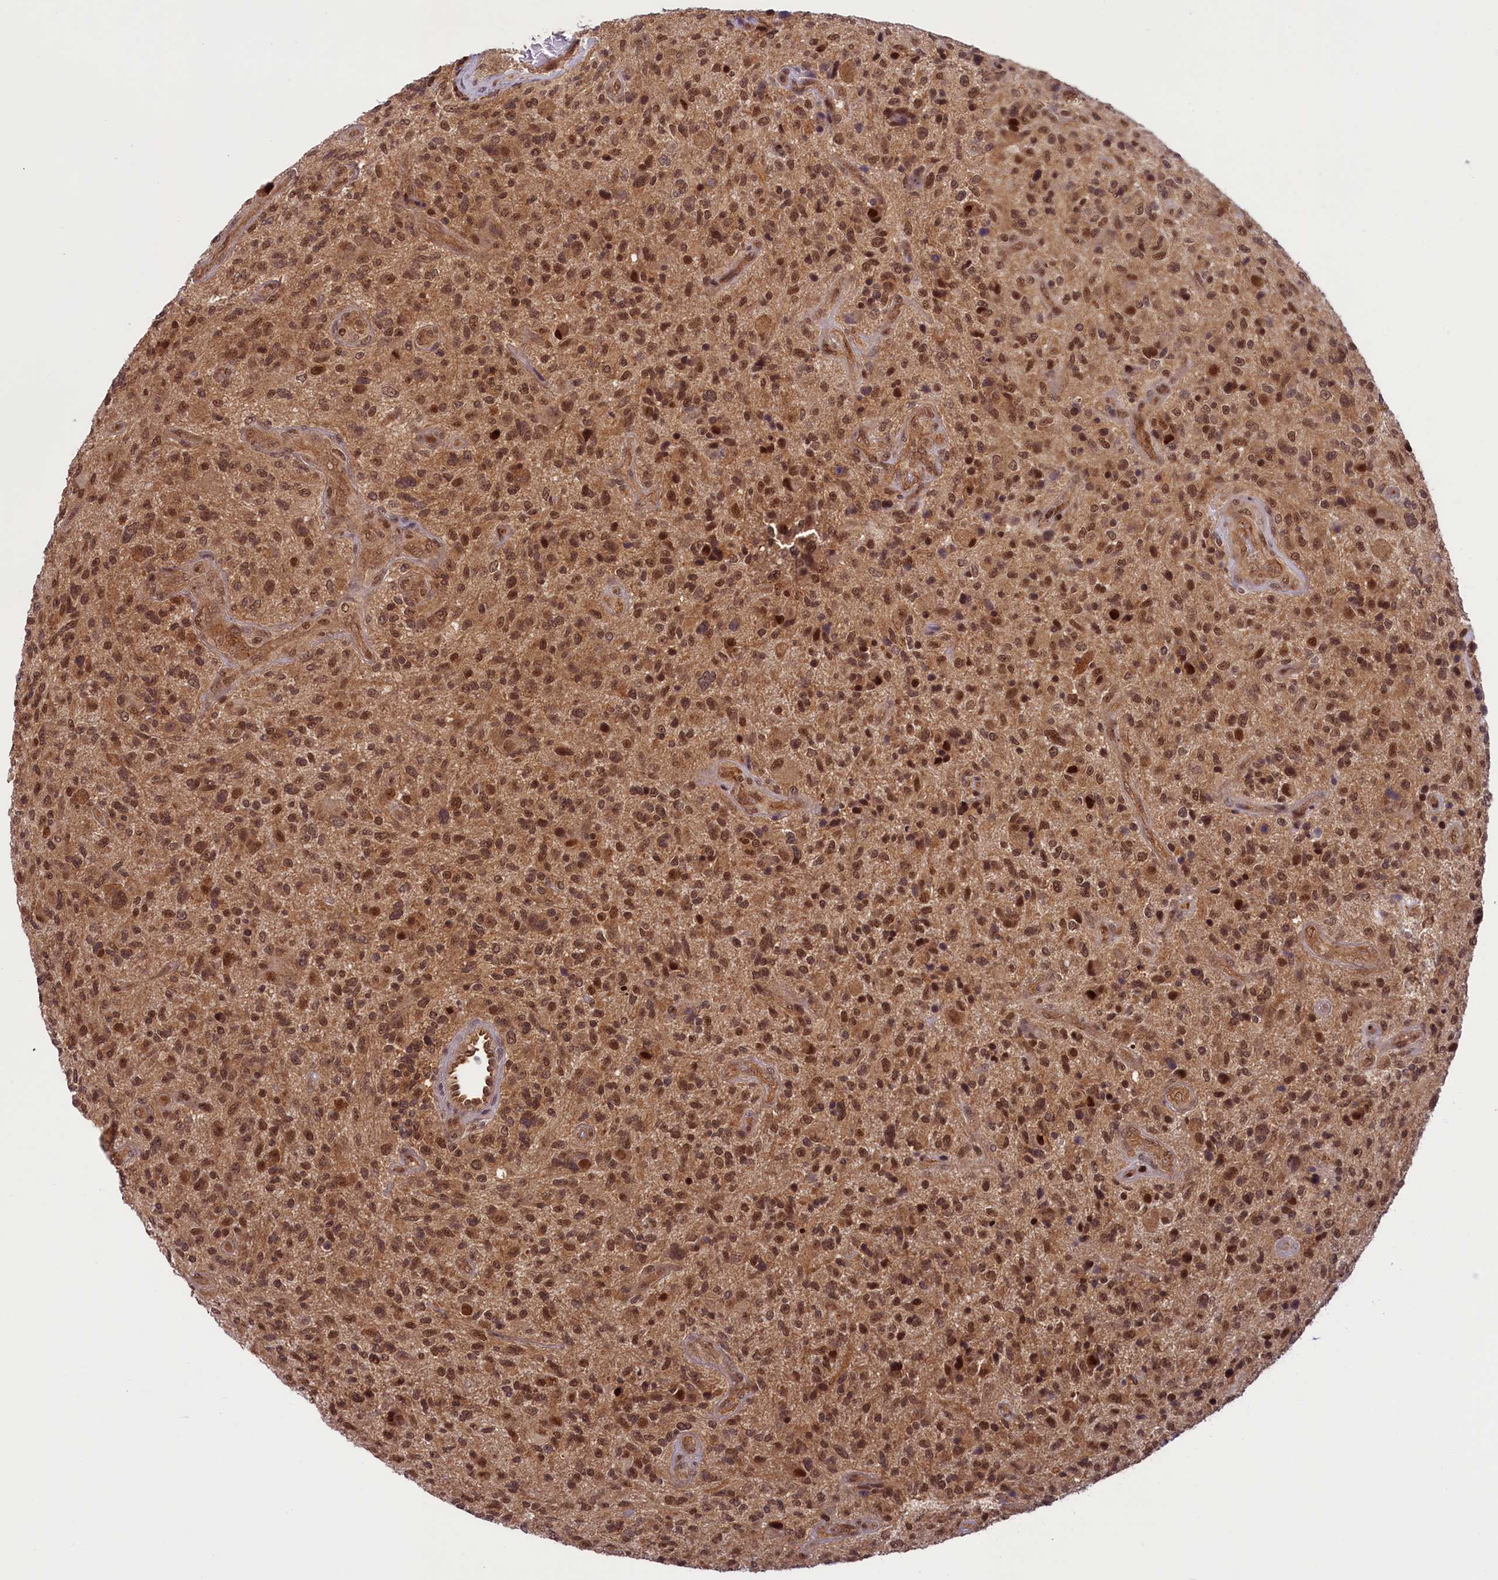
{"staining": {"intensity": "moderate", "quantity": ">75%", "location": "nuclear"}, "tissue": "glioma", "cell_type": "Tumor cells", "image_type": "cancer", "snomed": [{"axis": "morphology", "description": "Glioma, malignant, High grade"}, {"axis": "topography", "description": "Brain"}], "caption": "A micrograph of glioma stained for a protein shows moderate nuclear brown staining in tumor cells.", "gene": "SLC7A6OS", "patient": {"sex": "male", "age": 47}}